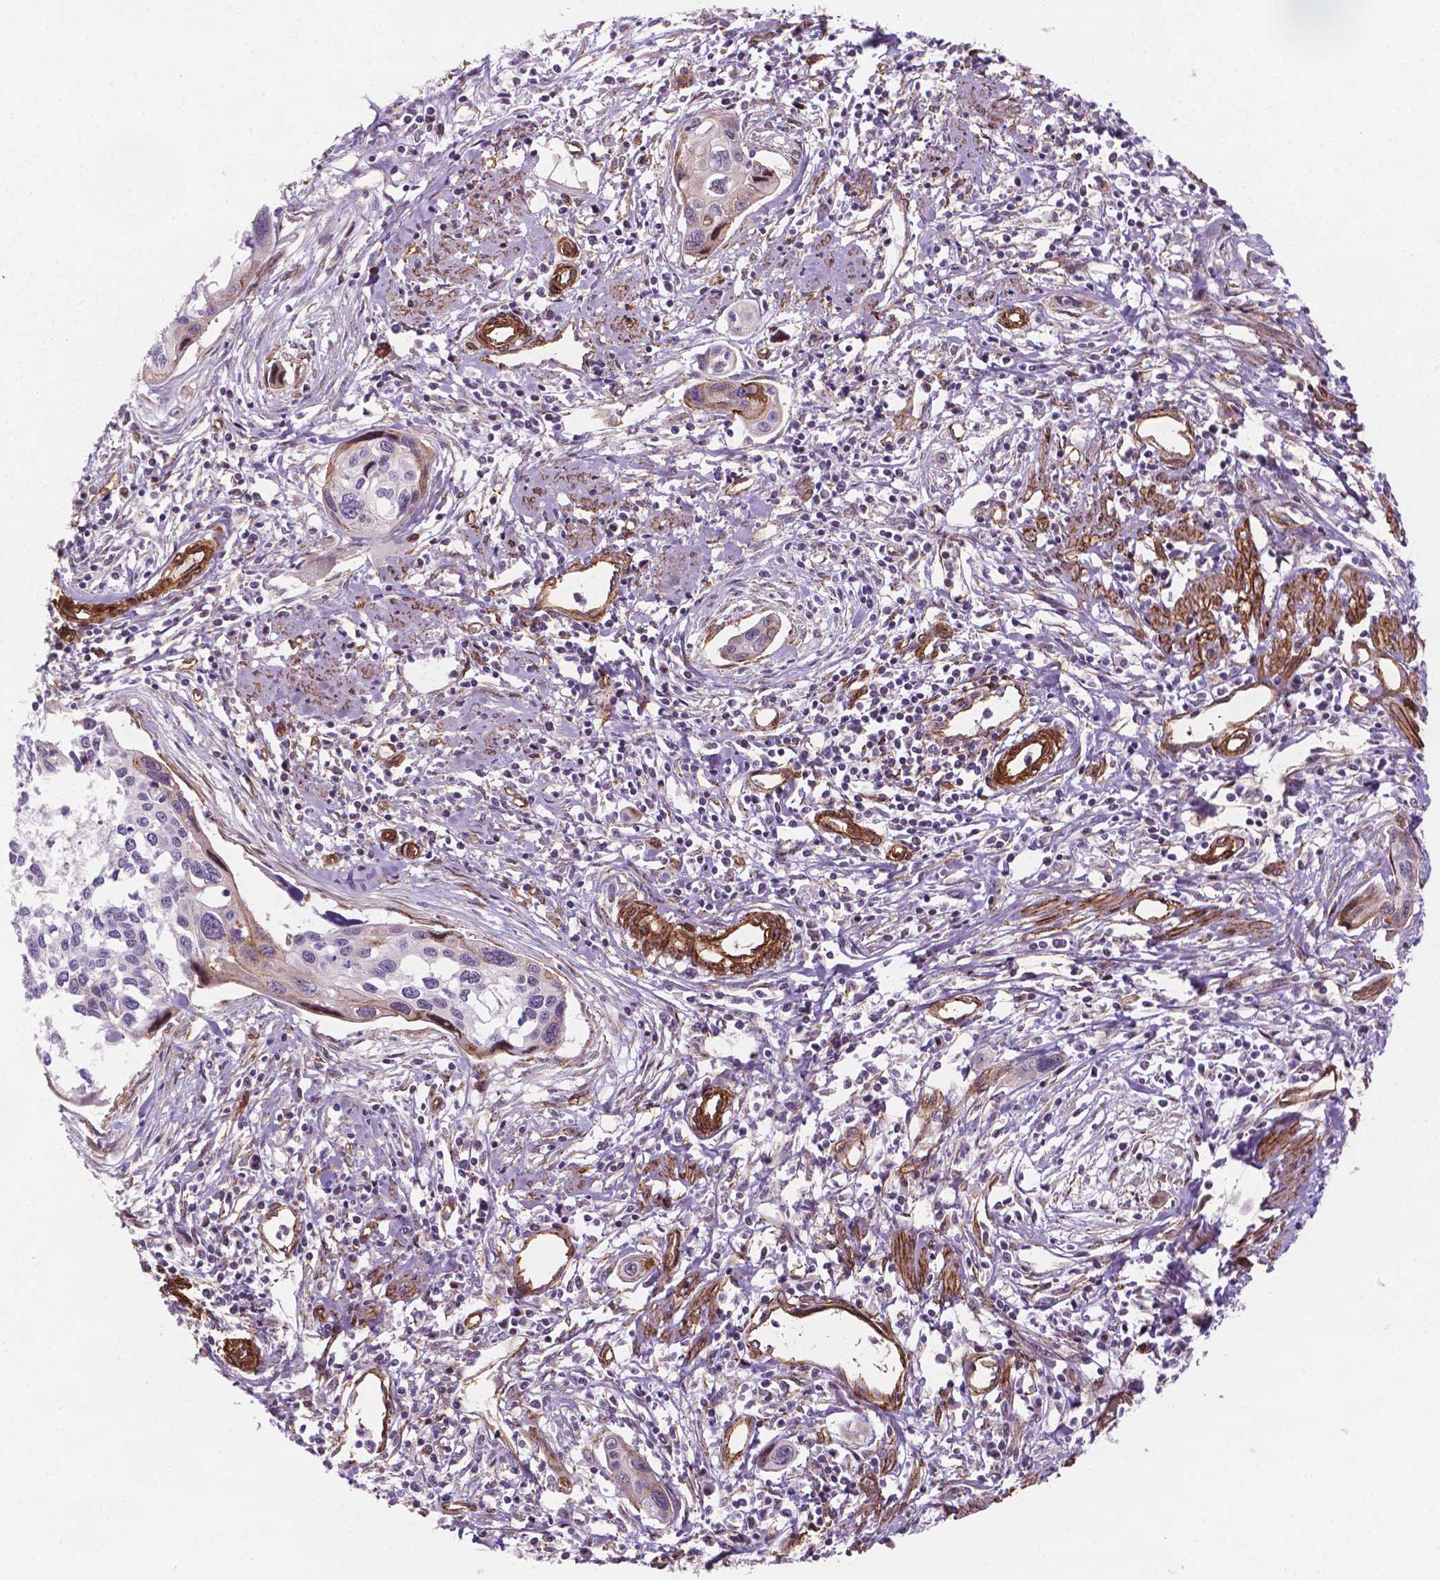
{"staining": {"intensity": "weak", "quantity": "<25%", "location": "cytoplasmic/membranous"}, "tissue": "cervical cancer", "cell_type": "Tumor cells", "image_type": "cancer", "snomed": [{"axis": "morphology", "description": "Squamous cell carcinoma, NOS"}, {"axis": "topography", "description": "Cervix"}], "caption": "IHC photomicrograph of squamous cell carcinoma (cervical) stained for a protein (brown), which exhibits no positivity in tumor cells.", "gene": "EGFL8", "patient": {"sex": "female", "age": 31}}